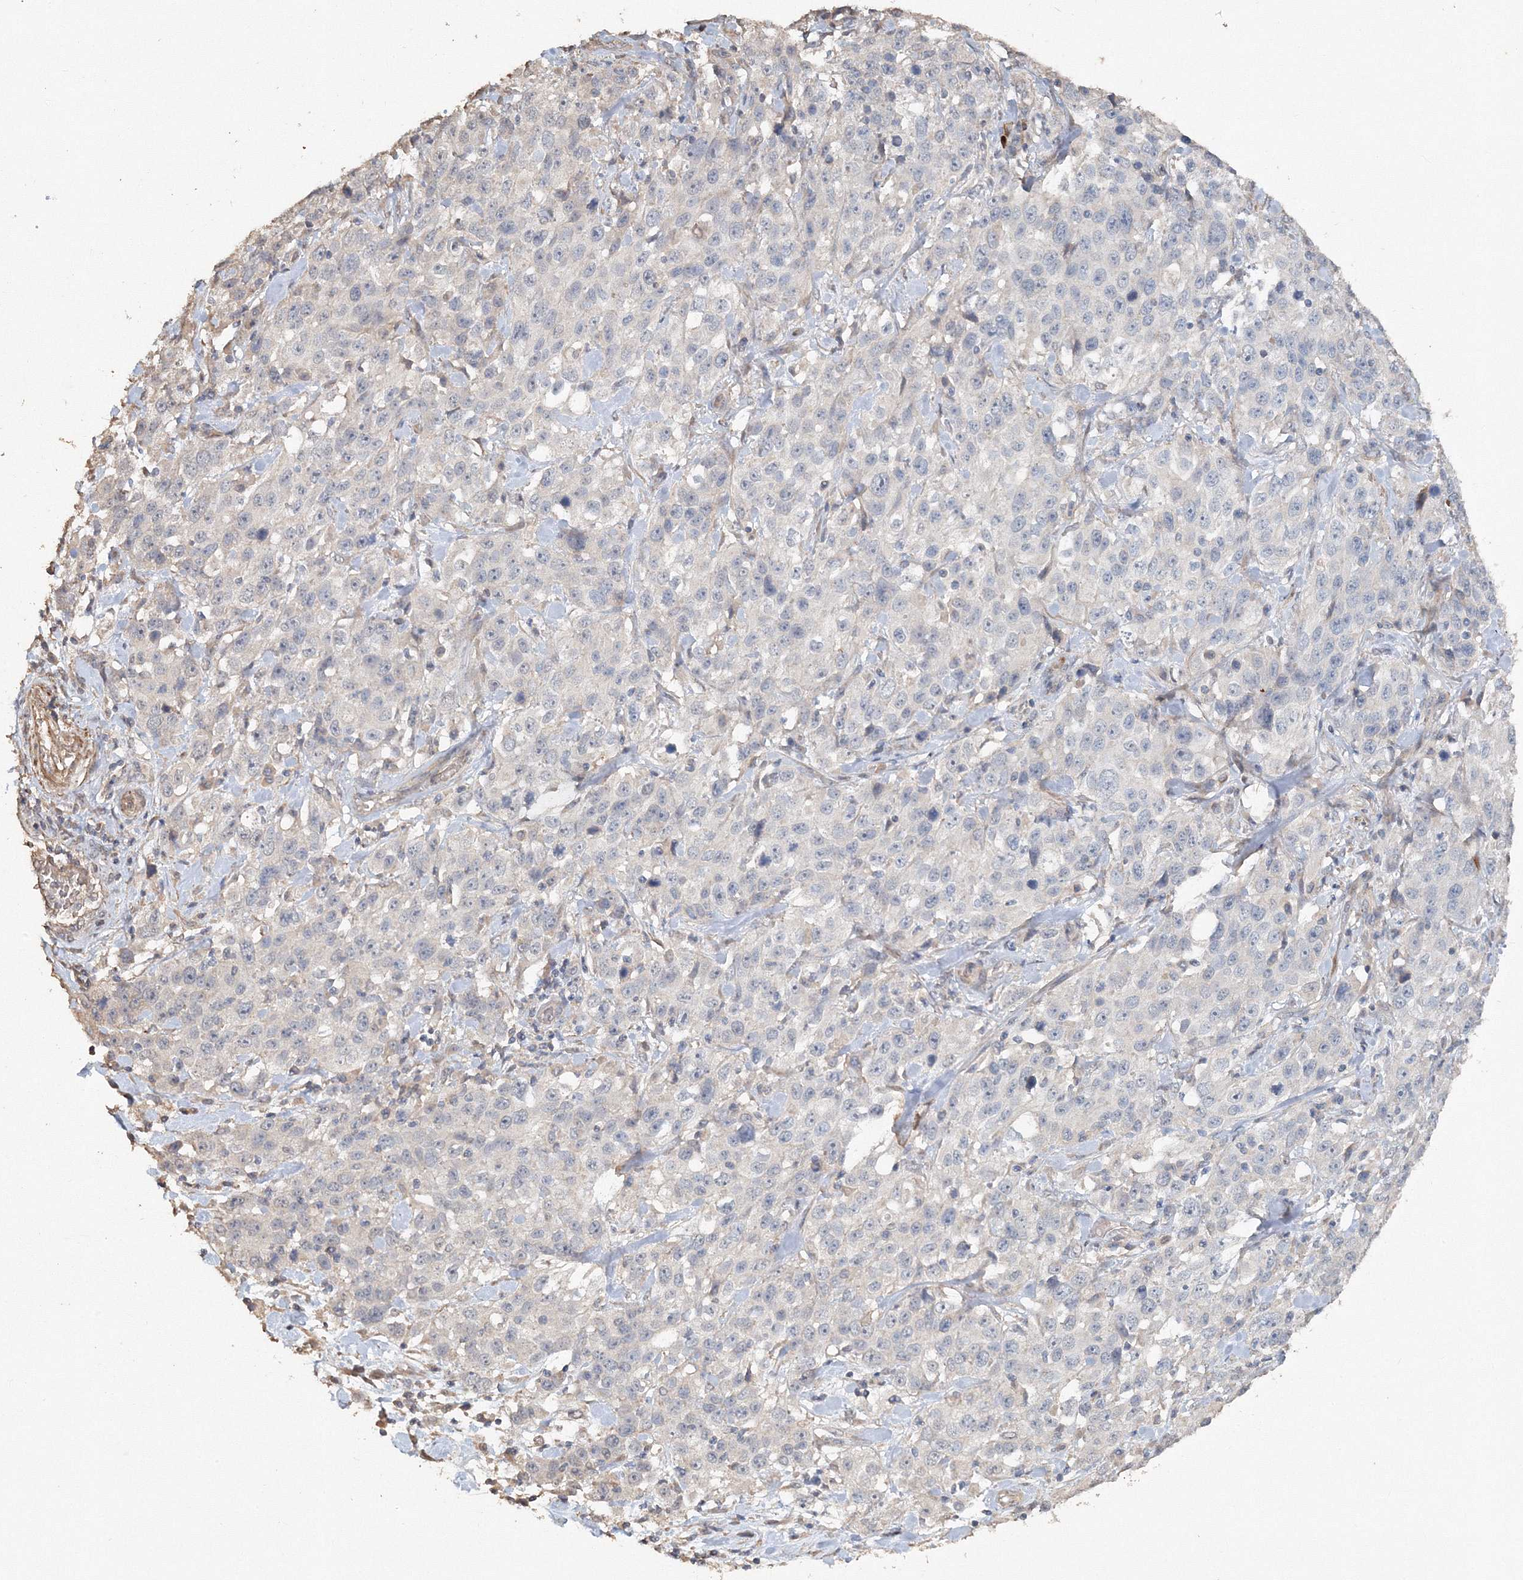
{"staining": {"intensity": "negative", "quantity": "none", "location": "none"}, "tissue": "stomach cancer", "cell_type": "Tumor cells", "image_type": "cancer", "snomed": [{"axis": "morphology", "description": "Normal tissue, NOS"}, {"axis": "morphology", "description": "Adenocarcinoma, NOS"}, {"axis": "topography", "description": "Lymph node"}, {"axis": "topography", "description": "Stomach"}], "caption": "An IHC photomicrograph of stomach cancer (adenocarcinoma) is shown. There is no staining in tumor cells of stomach cancer (adenocarcinoma).", "gene": "NALF2", "patient": {"sex": "male", "age": 48}}